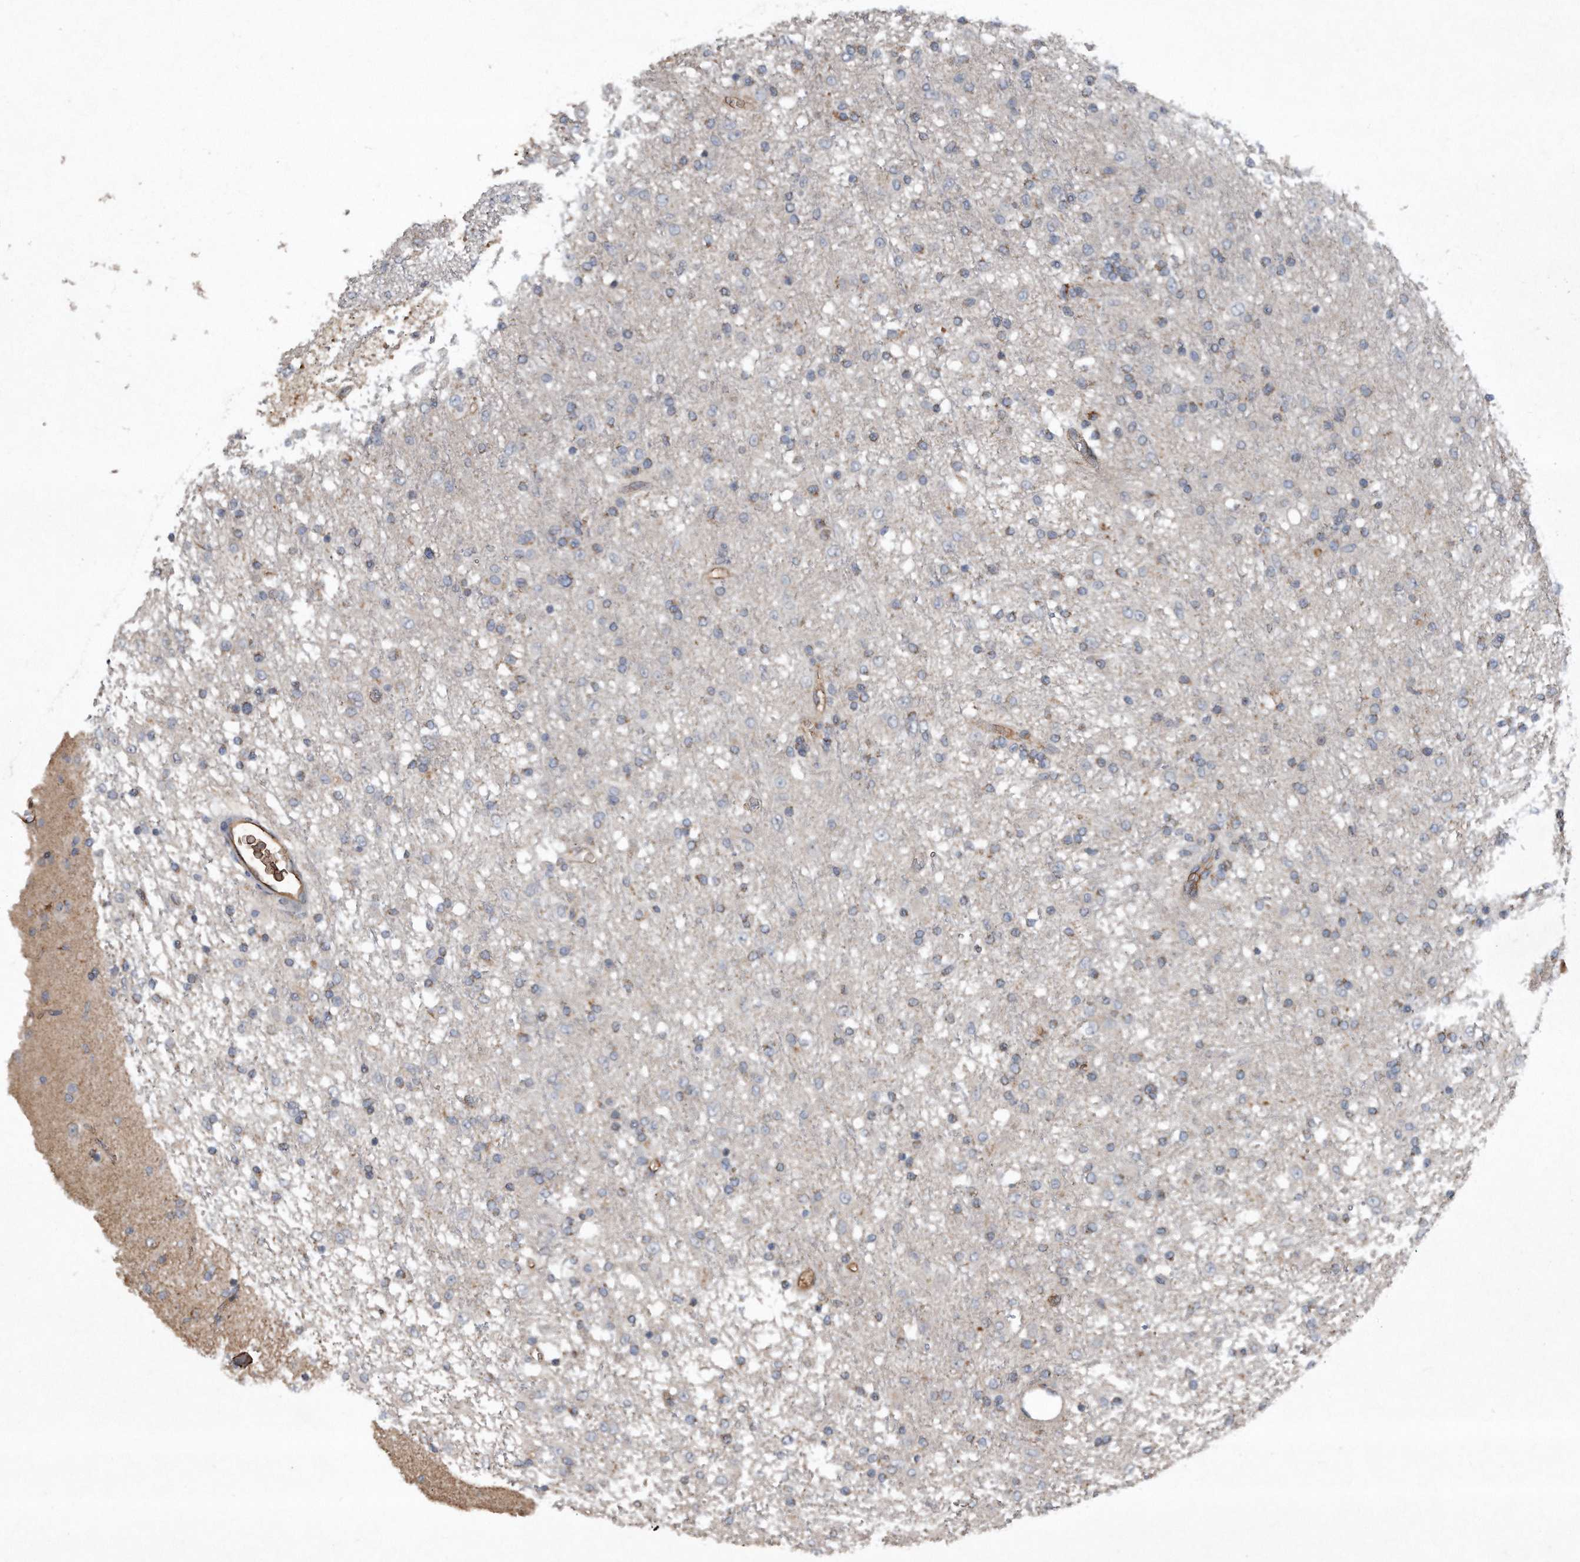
{"staining": {"intensity": "negative", "quantity": "none", "location": "none"}, "tissue": "glioma", "cell_type": "Tumor cells", "image_type": "cancer", "snomed": [{"axis": "morphology", "description": "Glioma, malignant, Low grade"}, {"axis": "topography", "description": "Brain"}], "caption": "Glioma was stained to show a protein in brown. There is no significant staining in tumor cells. (Stains: DAB immunohistochemistry with hematoxylin counter stain, Microscopy: brightfield microscopy at high magnification).", "gene": "SDHA", "patient": {"sex": "male", "age": 65}}